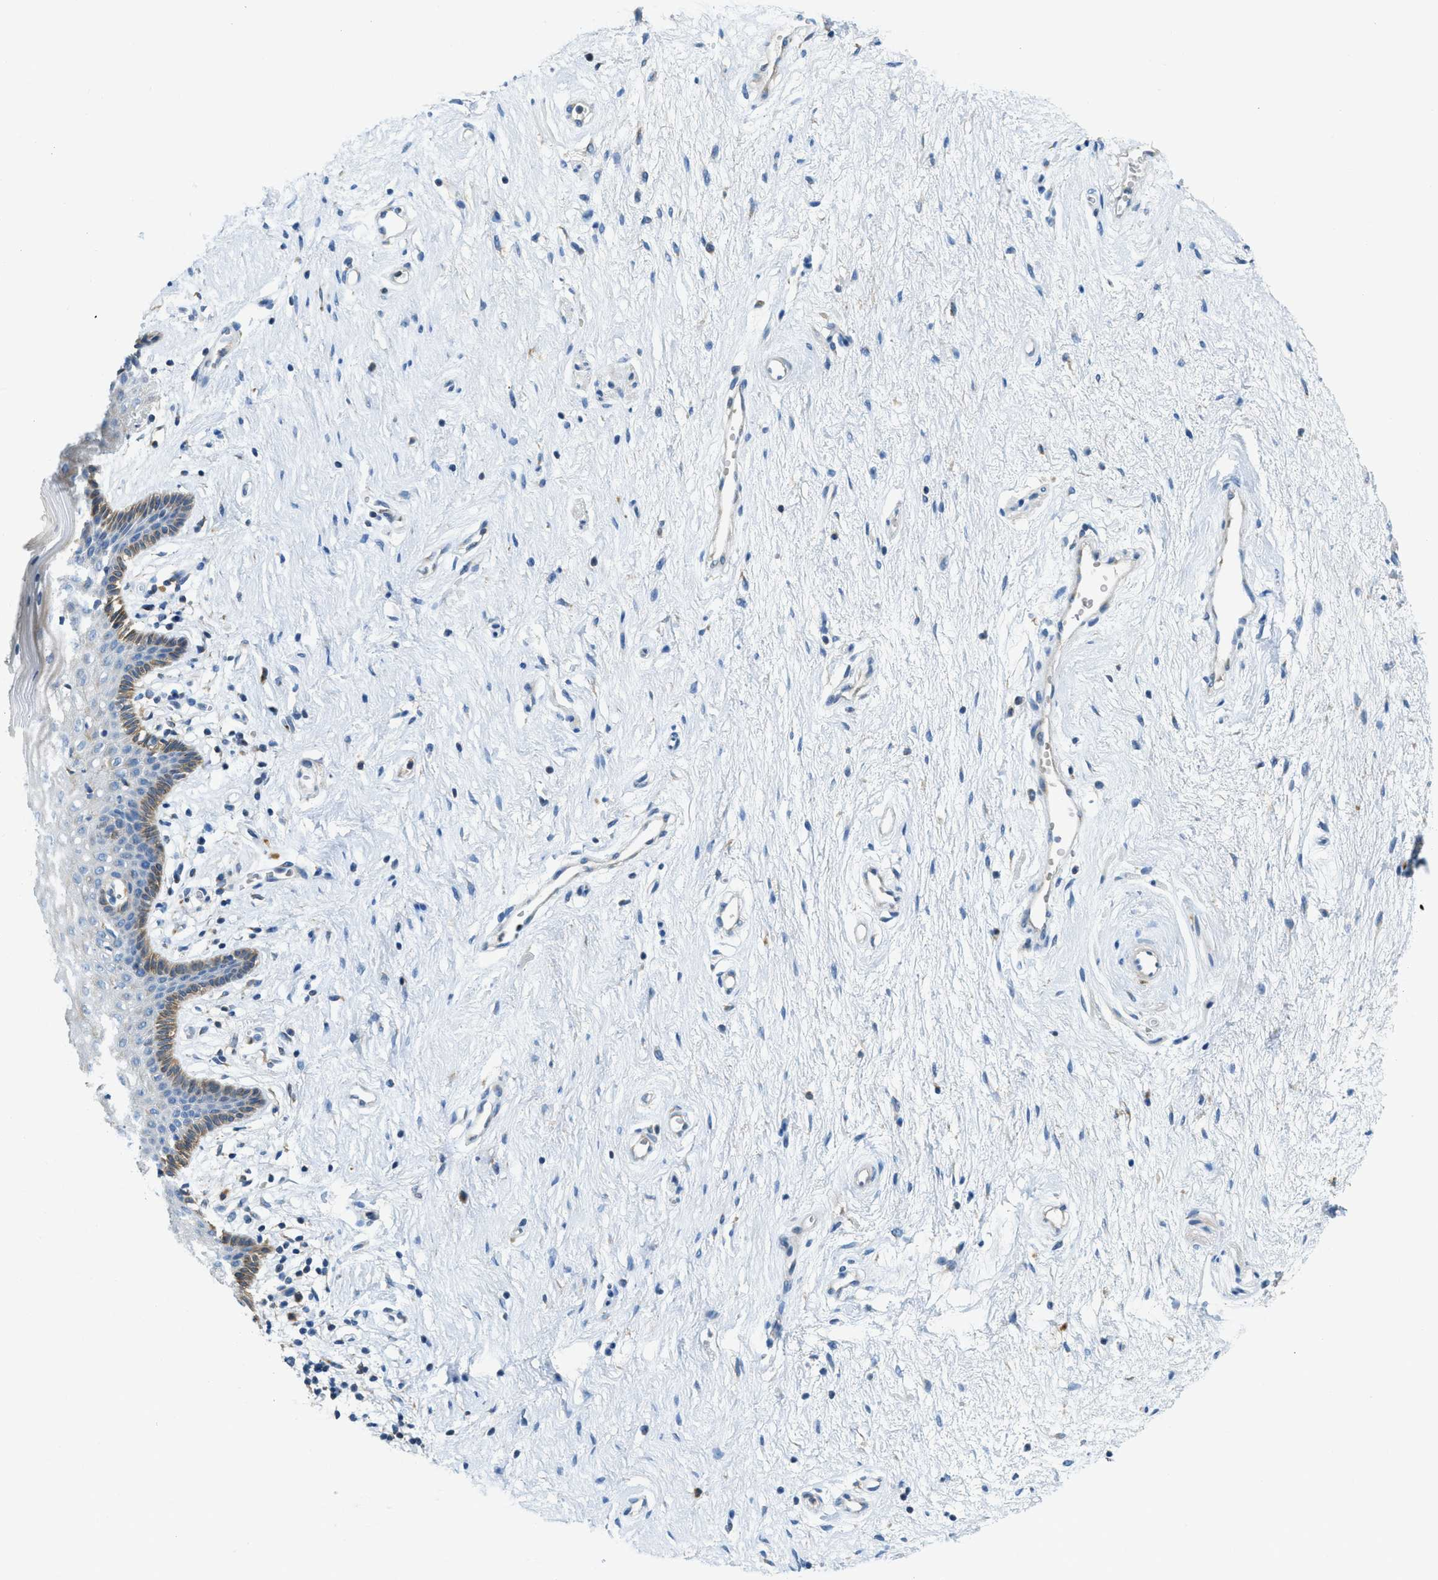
{"staining": {"intensity": "moderate", "quantity": "25%-75%", "location": "cytoplasmic/membranous"}, "tissue": "vagina", "cell_type": "Squamous epithelial cells", "image_type": "normal", "snomed": [{"axis": "morphology", "description": "Normal tissue, NOS"}, {"axis": "topography", "description": "Vagina"}], "caption": "Benign vagina was stained to show a protein in brown. There is medium levels of moderate cytoplasmic/membranous staining in about 25%-75% of squamous epithelial cells.", "gene": "RFFL", "patient": {"sex": "female", "age": 44}}